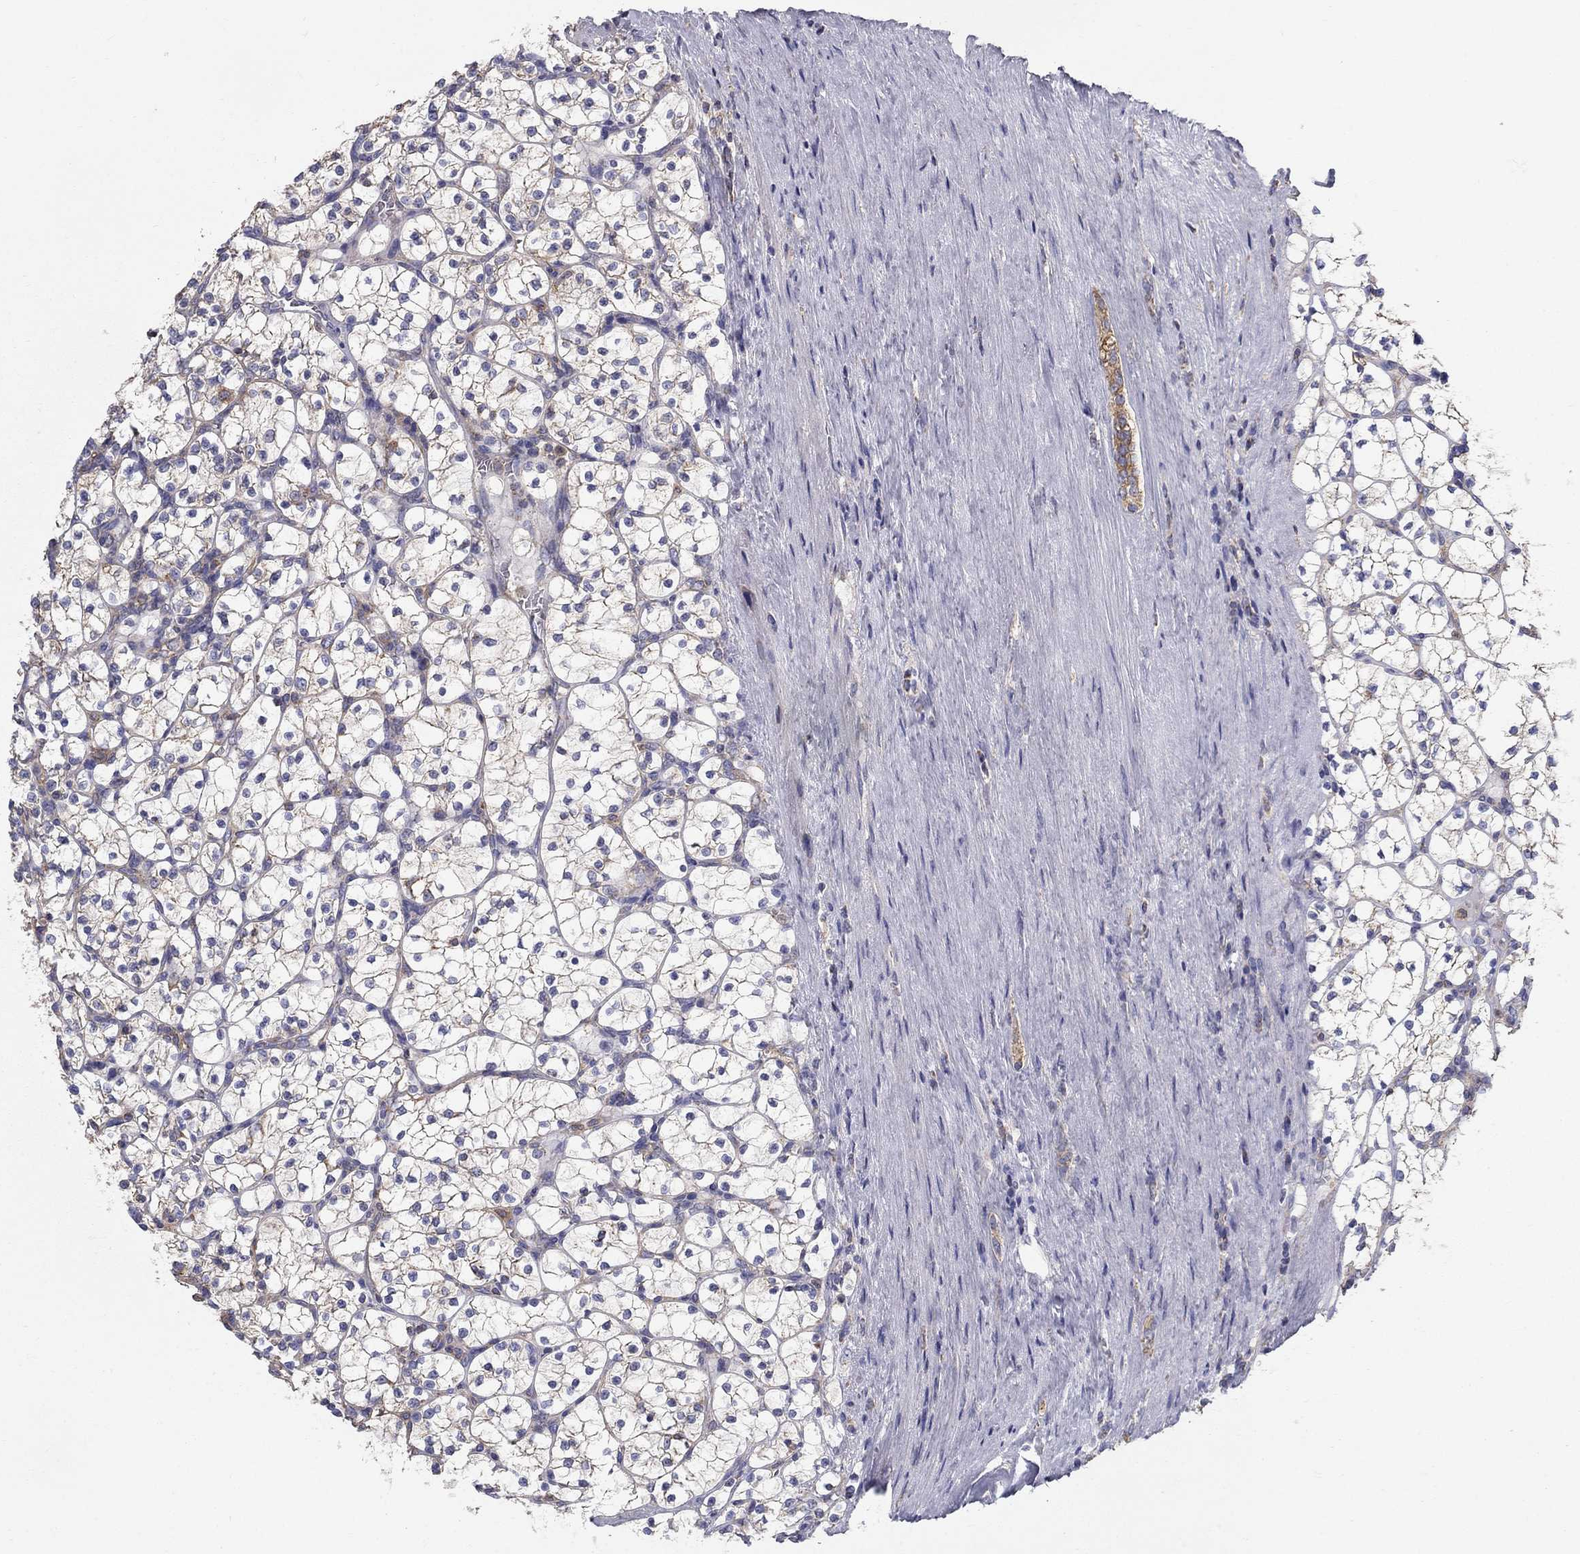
{"staining": {"intensity": "weak", "quantity": "25%-75%", "location": "cytoplasmic/membranous"}, "tissue": "renal cancer", "cell_type": "Tumor cells", "image_type": "cancer", "snomed": [{"axis": "morphology", "description": "Adenocarcinoma, NOS"}, {"axis": "topography", "description": "Kidney"}], "caption": "A high-resolution micrograph shows IHC staining of renal cancer, which exhibits weak cytoplasmic/membranous expression in about 25%-75% of tumor cells.", "gene": "NME5", "patient": {"sex": "female", "age": 89}}